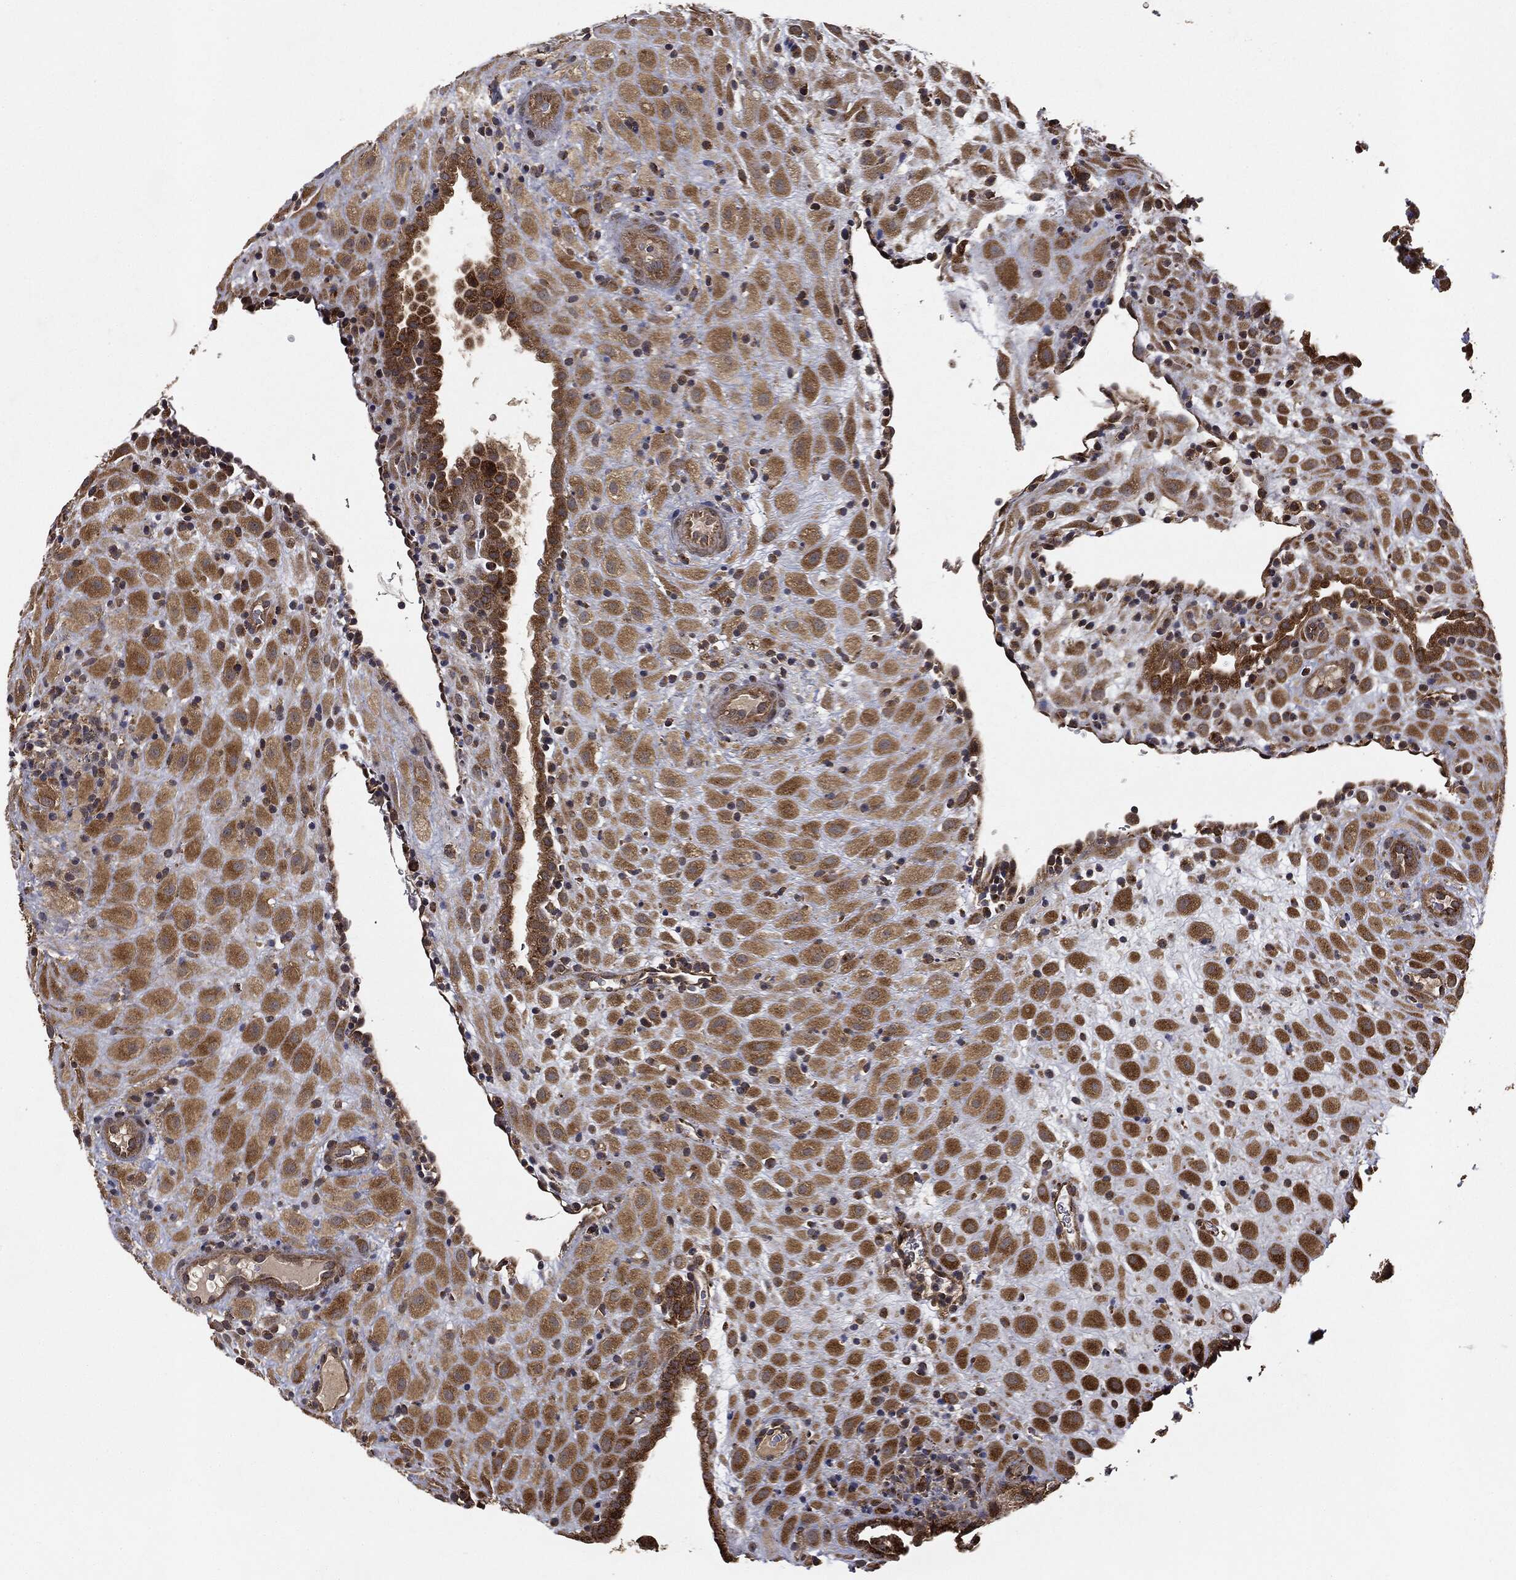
{"staining": {"intensity": "moderate", "quantity": ">75%", "location": "cytoplasmic/membranous"}, "tissue": "placenta", "cell_type": "Decidual cells", "image_type": "normal", "snomed": [{"axis": "morphology", "description": "Normal tissue, NOS"}, {"axis": "topography", "description": "Placenta"}], "caption": "The immunohistochemical stain shows moderate cytoplasmic/membranous staining in decidual cells of benign placenta. (IHC, brightfield microscopy, high magnification).", "gene": "MIER2", "patient": {"sex": "female", "age": 19}}